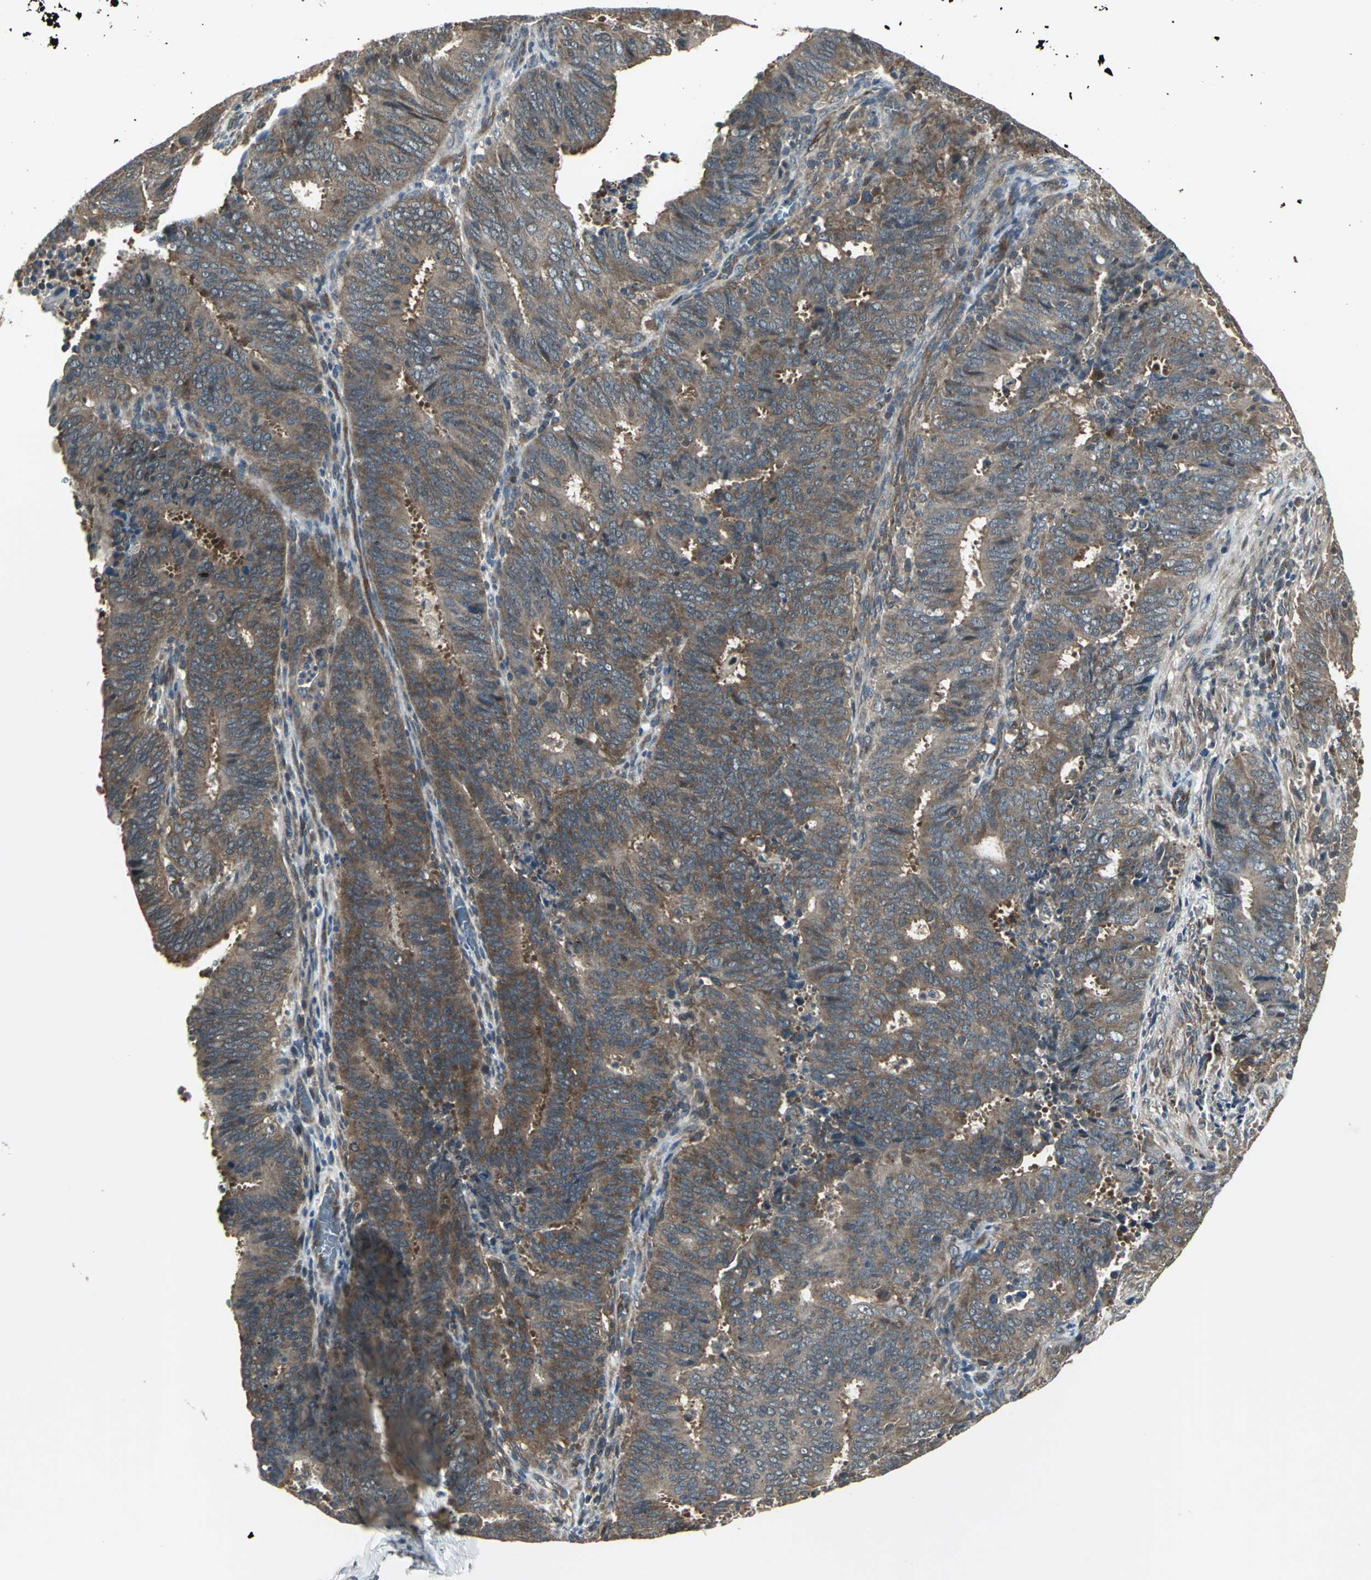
{"staining": {"intensity": "moderate", "quantity": ">75%", "location": "cytoplasmic/membranous"}, "tissue": "cervical cancer", "cell_type": "Tumor cells", "image_type": "cancer", "snomed": [{"axis": "morphology", "description": "Adenocarcinoma, NOS"}, {"axis": "topography", "description": "Cervix"}], "caption": "Tumor cells show medium levels of moderate cytoplasmic/membranous positivity in about >75% of cells in human cervical cancer (adenocarcinoma). (DAB IHC with brightfield microscopy, high magnification).", "gene": "PFDN1", "patient": {"sex": "female", "age": 44}}